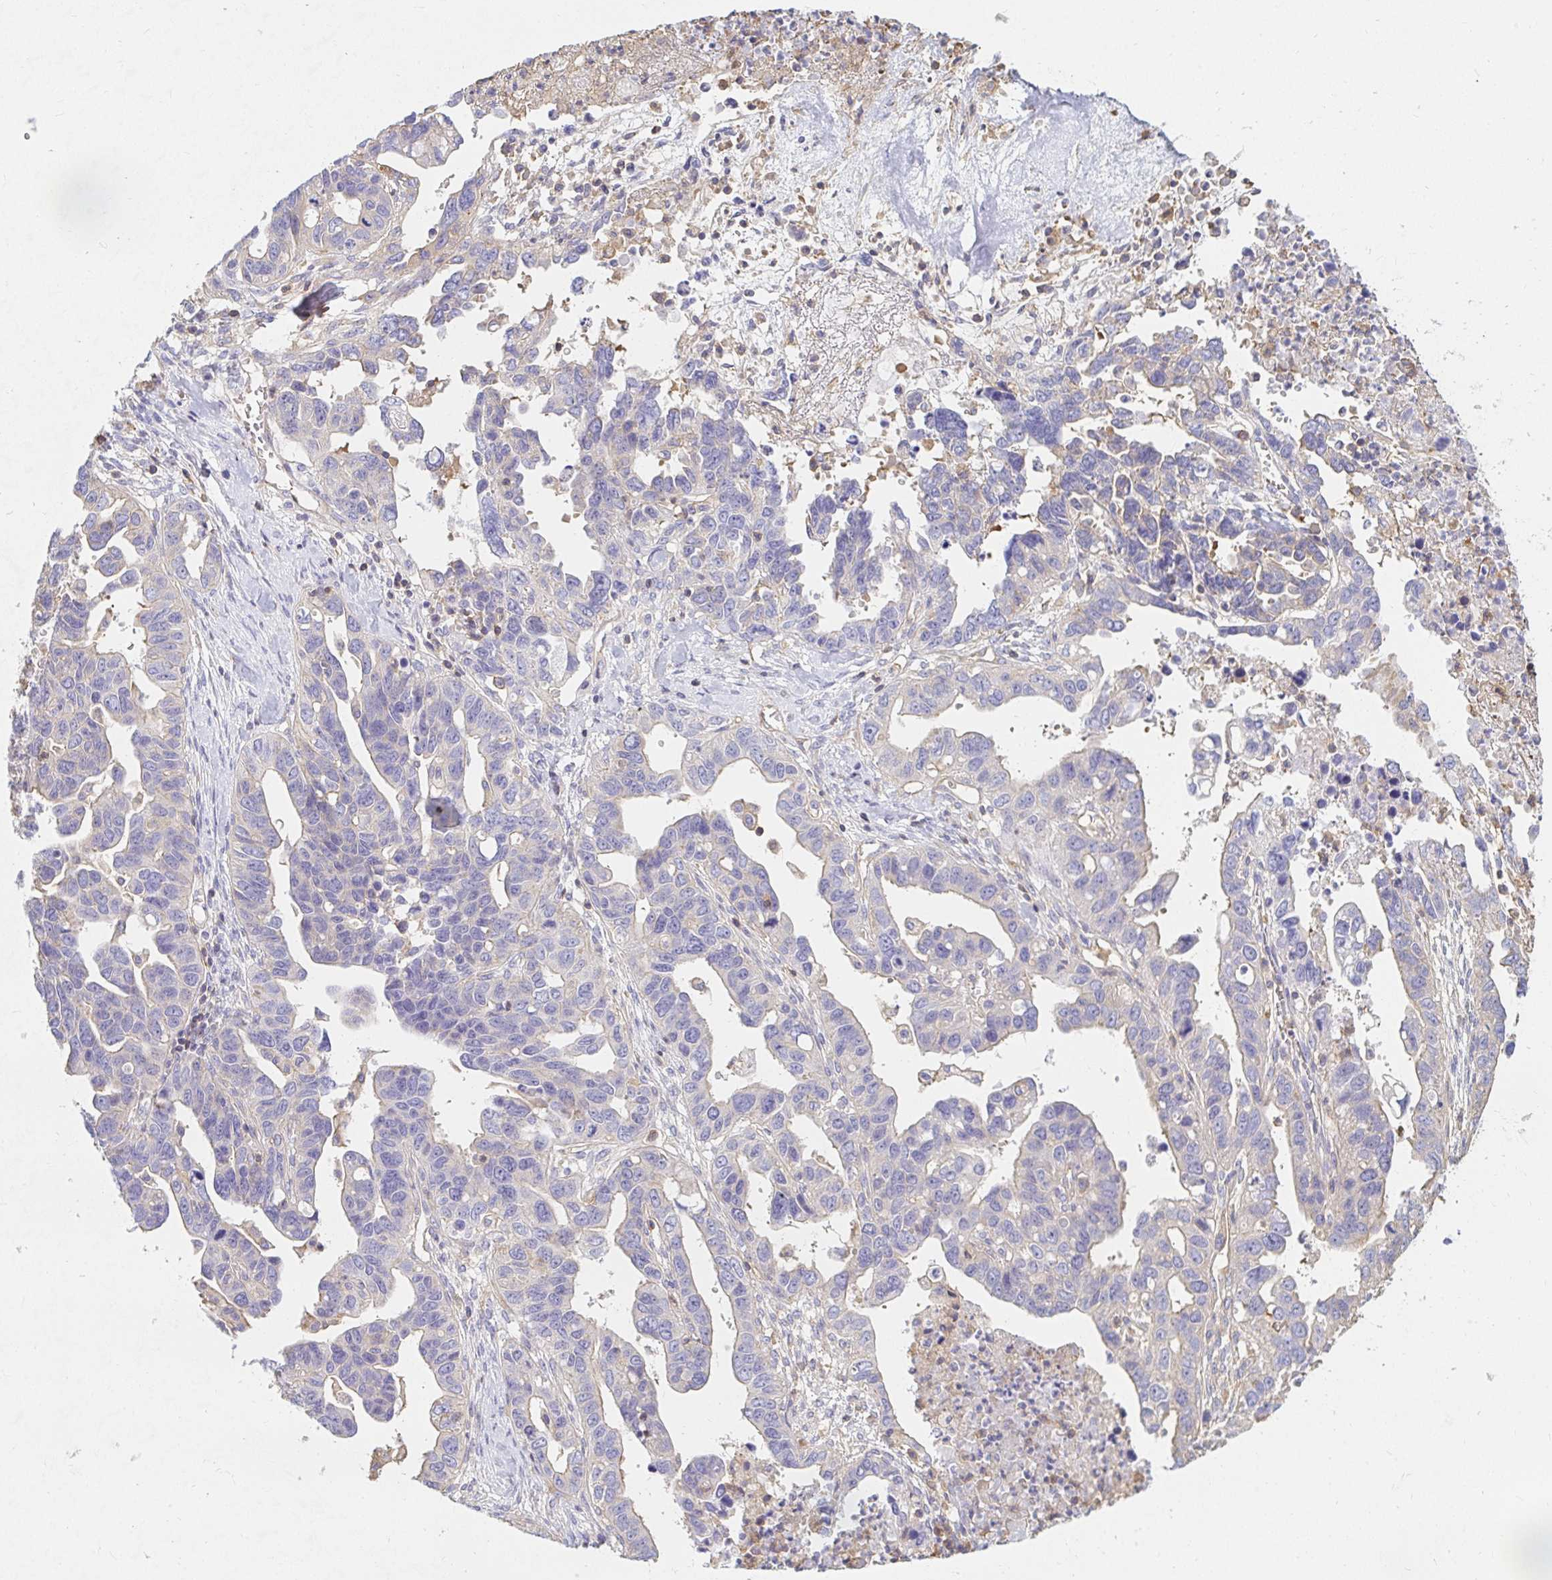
{"staining": {"intensity": "weak", "quantity": "<25%", "location": "cytoplasmic/membranous"}, "tissue": "ovarian cancer", "cell_type": "Tumor cells", "image_type": "cancer", "snomed": [{"axis": "morphology", "description": "Cystadenocarcinoma, serous, NOS"}, {"axis": "topography", "description": "Ovary"}], "caption": "This is an IHC image of ovarian cancer (serous cystadenocarcinoma). There is no staining in tumor cells.", "gene": "TSPAN19", "patient": {"sex": "female", "age": 69}}